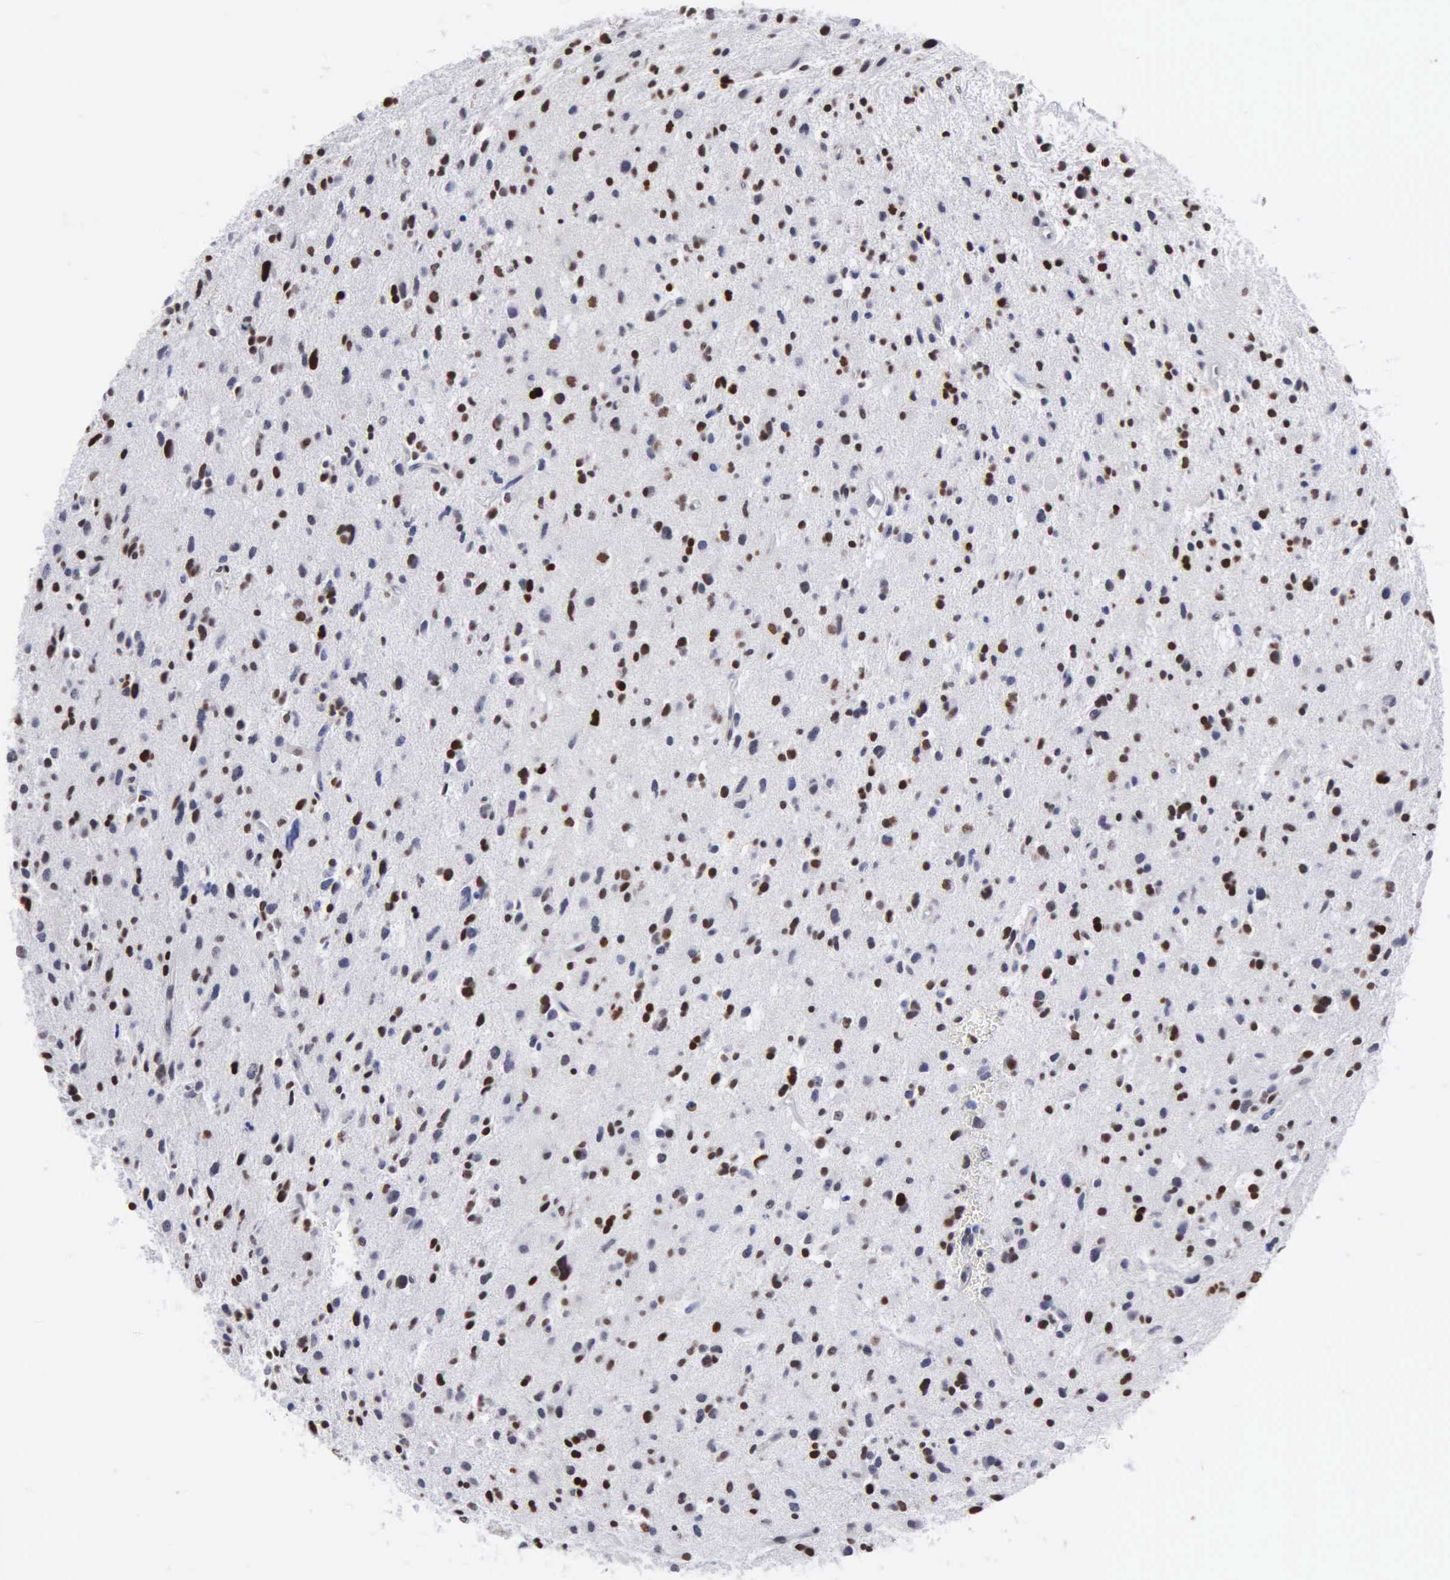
{"staining": {"intensity": "moderate", "quantity": "25%-75%", "location": "nuclear"}, "tissue": "glioma", "cell_type": "Tumor cells", "image_type": "cancer", "snomed": [{"axis": "morphology", "description": "Glioma, malignant, Low grade"}, {"axis": "topography", "description": "Brain"}], "caption": "A histopathology image showing moderate nuclear staining in approximately 25%-75% of tumor cells in malignant glioma (low-grade), as visualized by brown immunohistochemical staining.", "gene": "CCNG1", "patient": {"sex": "female", "age": 46}}